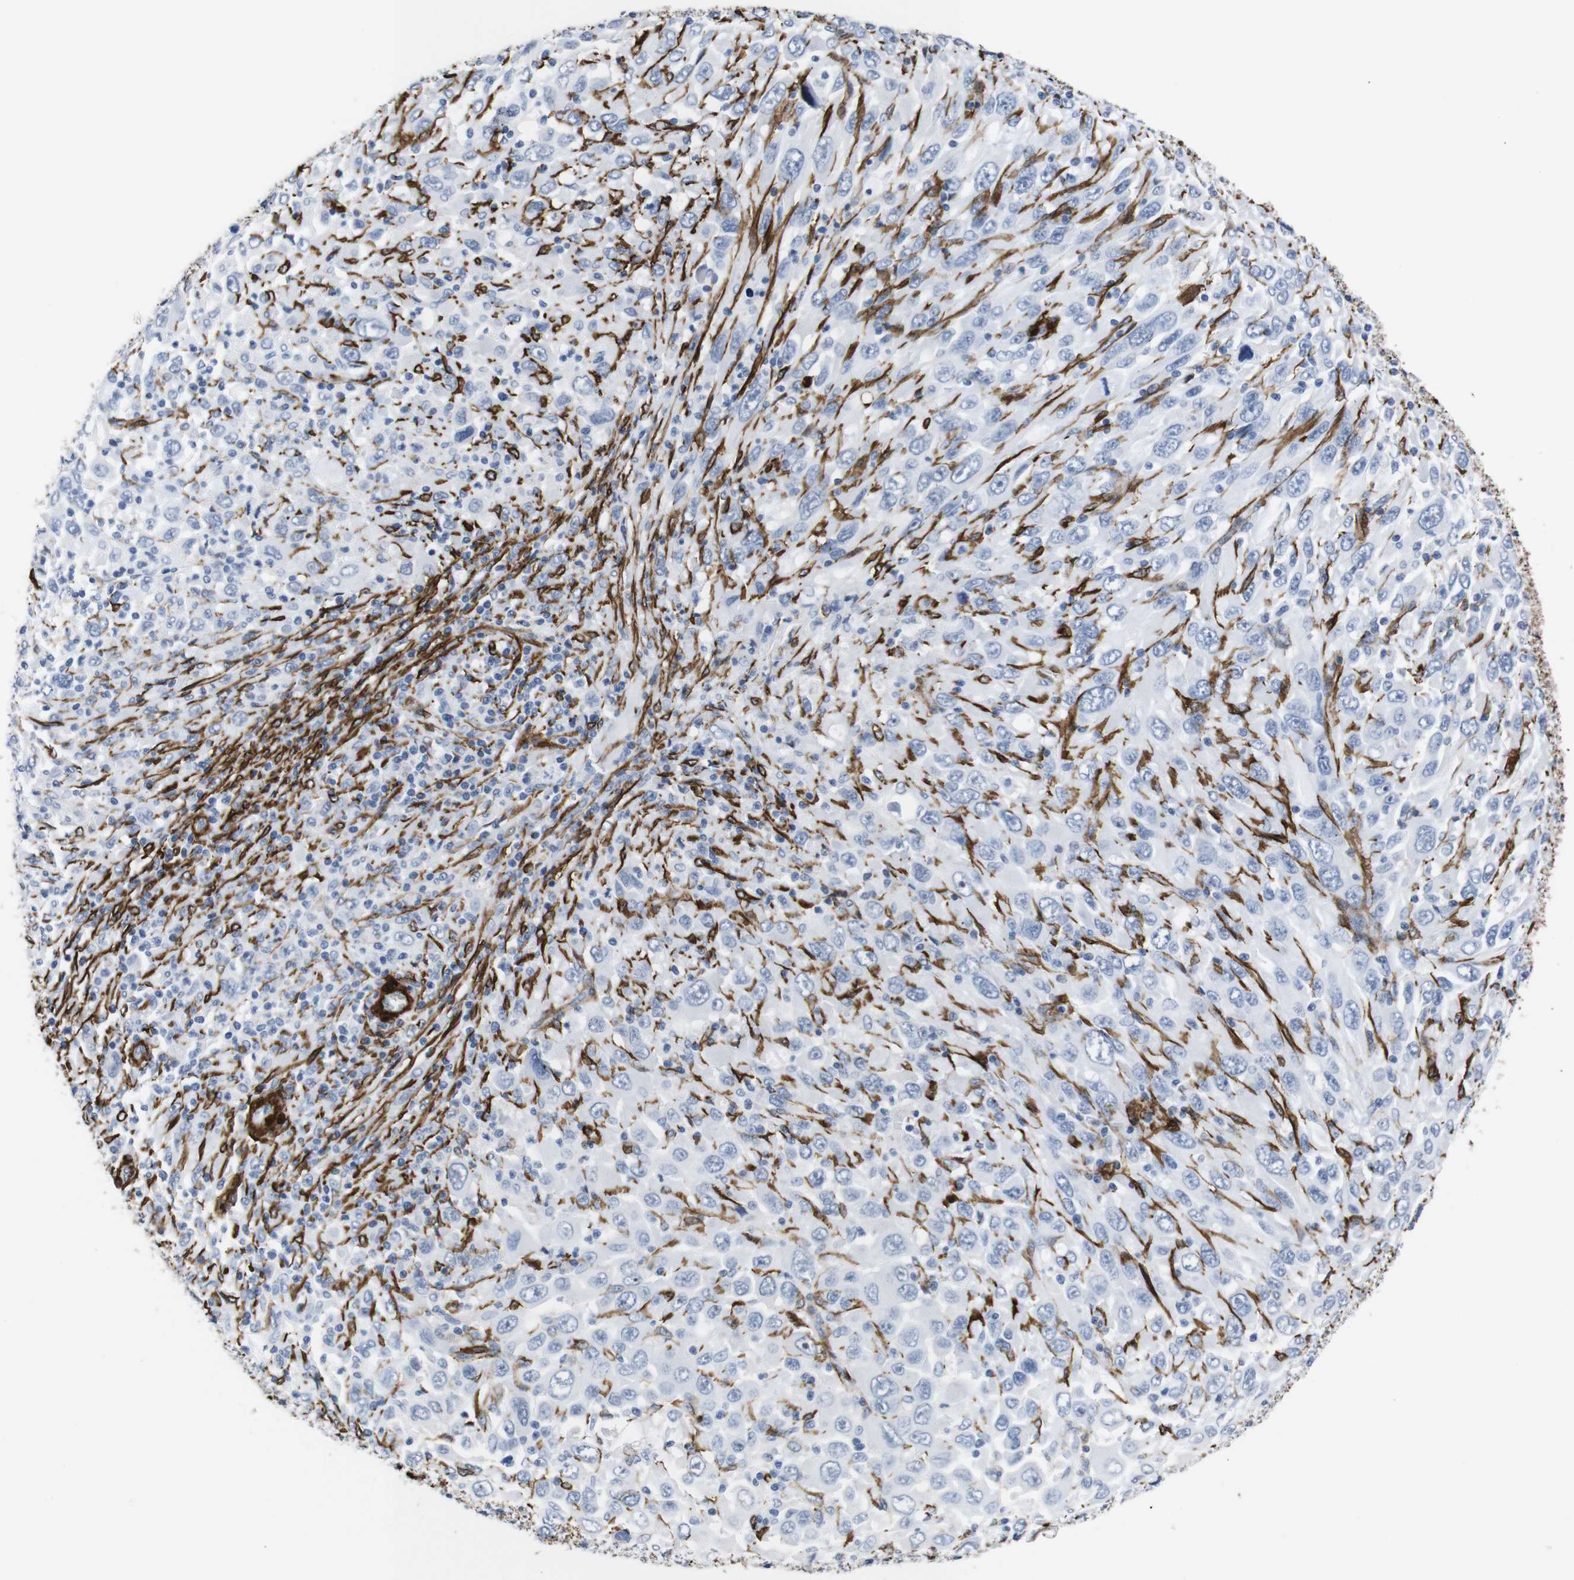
{"staining": {"intensity": "negative", "quantity": "none", "location": "none"}, "tissue": "melanoma", "cell_type": "Tumor cells", "image_type": "cancer", "snomed": [{"axis": "morphology", "description": "Malignant melanoma, Metastatic site"}, {"axis": "topography", "description": "Skin"}], "caption": "IHC of malignant melanoma (metastatic site) reveals no positivity in tumor cells.", "gene": "ACTA2", "patient": {"sex": "female", "age": 56}}